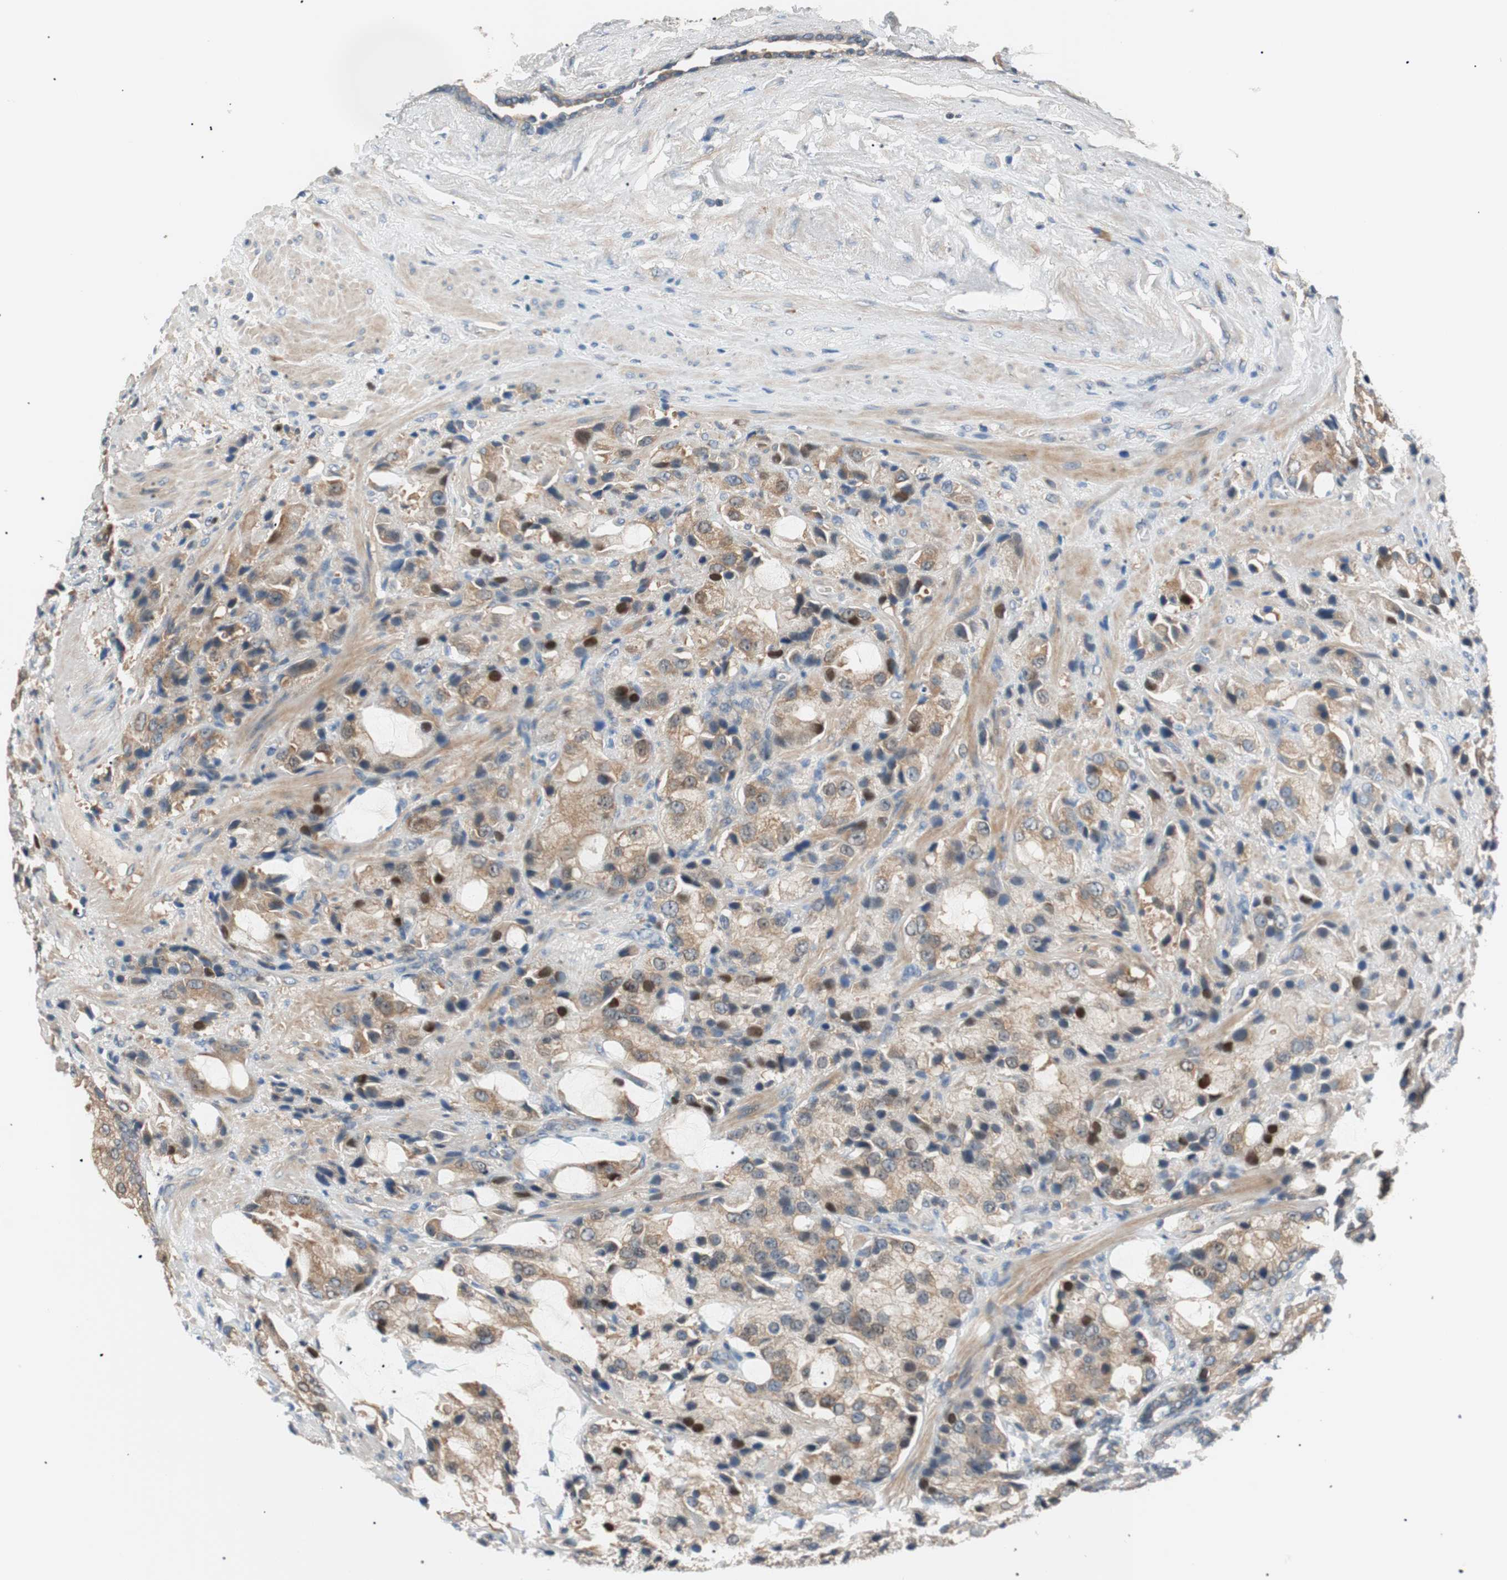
{"staining": {"intensity": "weak", "quantity": ">75%", "location": "cytoplasmic/membranous"}, "tissue": "prostate cancer", "cell_type": "Tumor cells", "image_type": "cancer", "snomed": [{"axis": "morphology", "description": "Adenocarcinoma, High grade"}, {"axis": "topography", "description": "Prostate"}], "caption": "Immunohistochemical staining of prostate high-grade adenocarcinoma shows low levels of weak cytoplasmic/membranous protein expression in approximately >75% of tumor cells. (Brightfield microscopy of DAB IHC at high magnification).", "gene": "PCK1", "patient": {"sex": "male", "age": 70}}